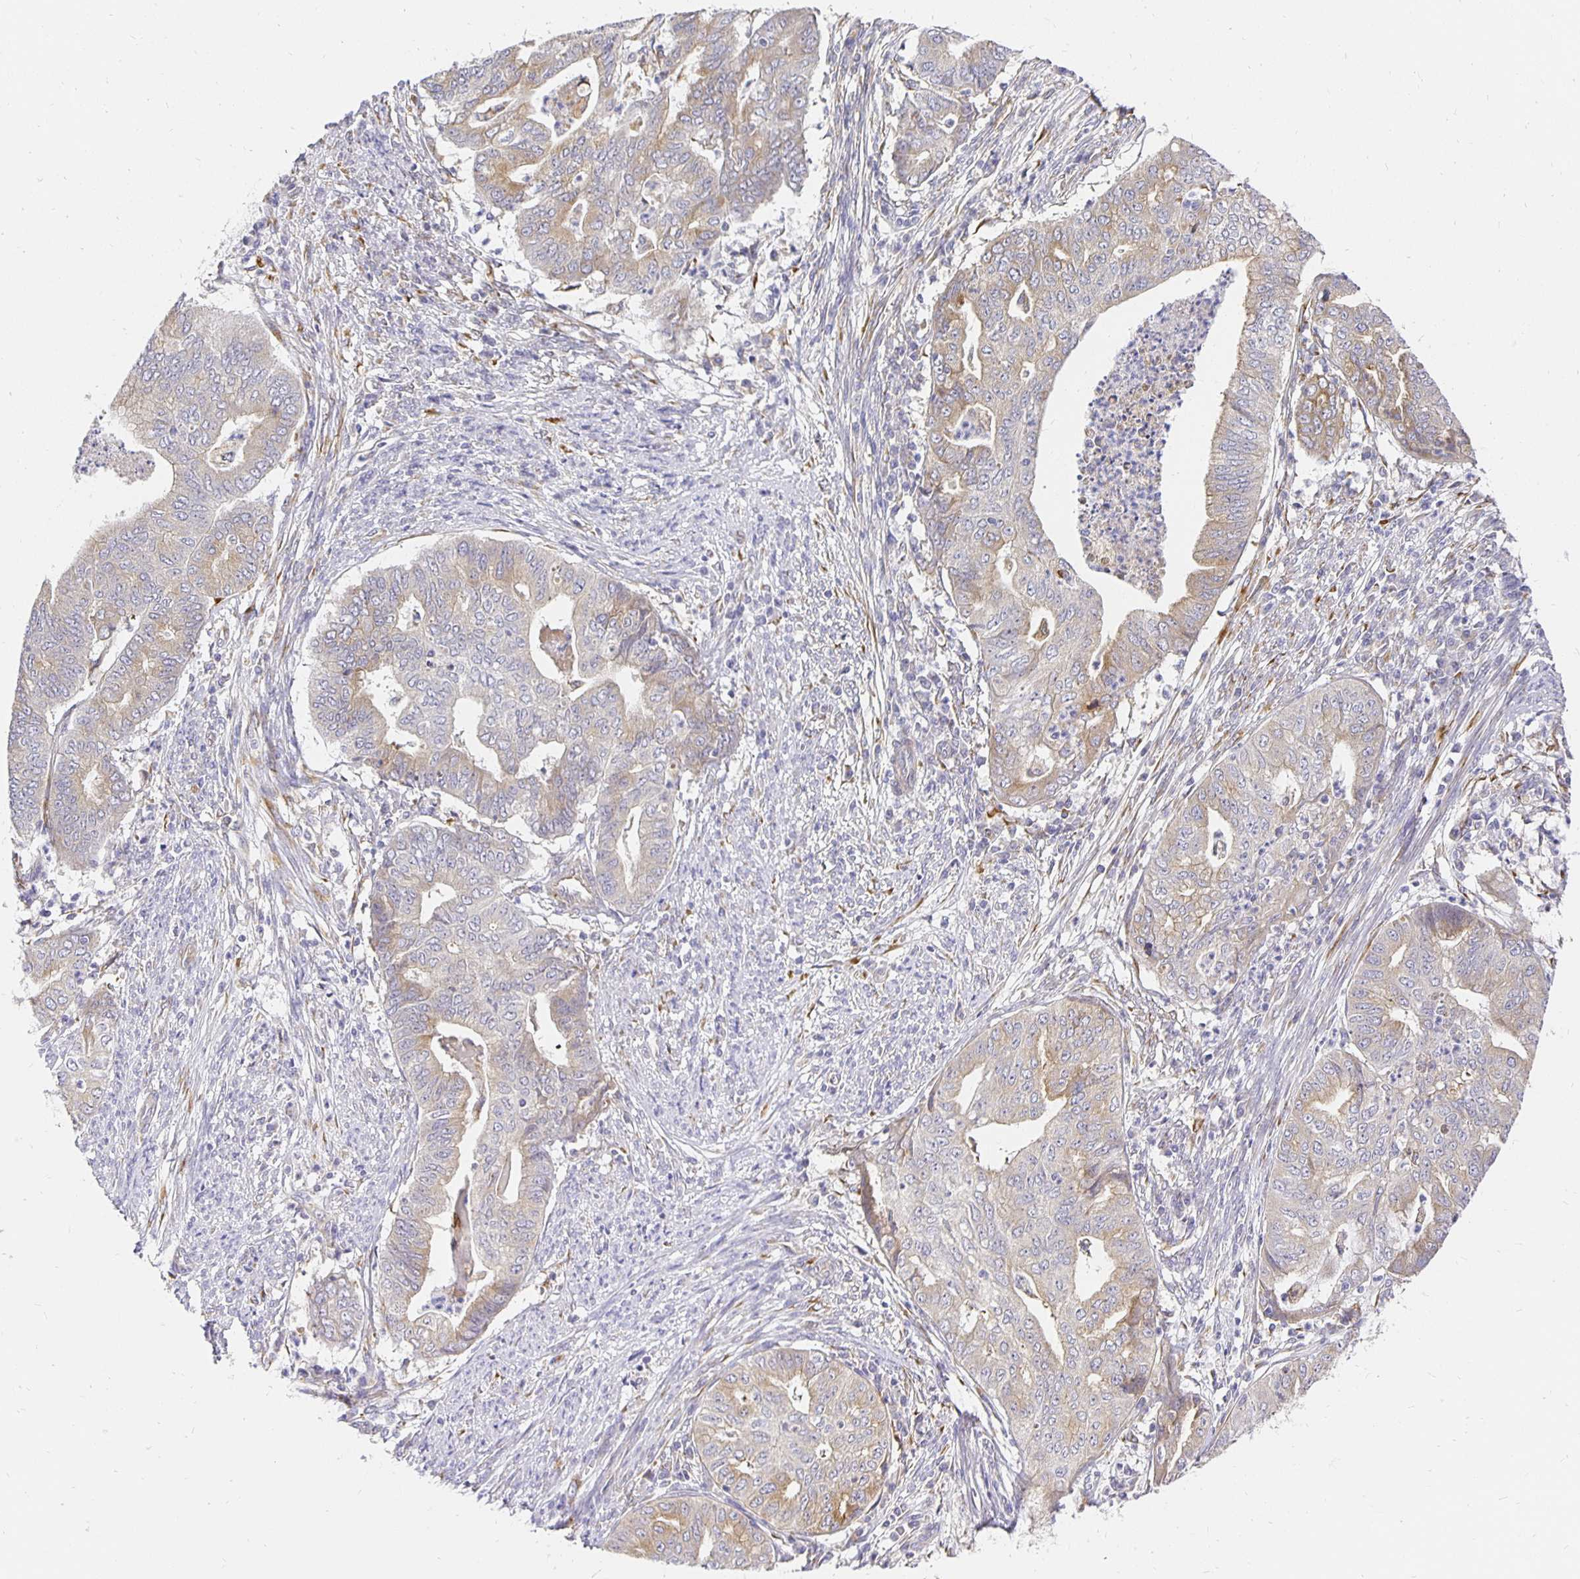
{"staining": {"intensity": "weak", "quantity": "25%-75%", "location": "cytoplasmic/membranous"}, "tissue": "endometrial cancer", "cell_type": "Tumor cells", "image_type": "cancer", "snomed": [{"axis": "morphology", "description": "Adenocarcinoma, NOS"}, {"axis": "topography", "description": "Endometrium"}], "caption": "High-magnification brightfield microscopy of endometrial cancer (adenocarcinoma) stained with DAB (3,3'-diaminobenzidine) (brown) and counterstained with hematoxylin (blue). tumor cells exhibit weak cytoplasmic/membranous expression is identified in approximately25%-75% of cells.", "gene": "PLOD1", "patient": {"sex": "female", "age": 79}}